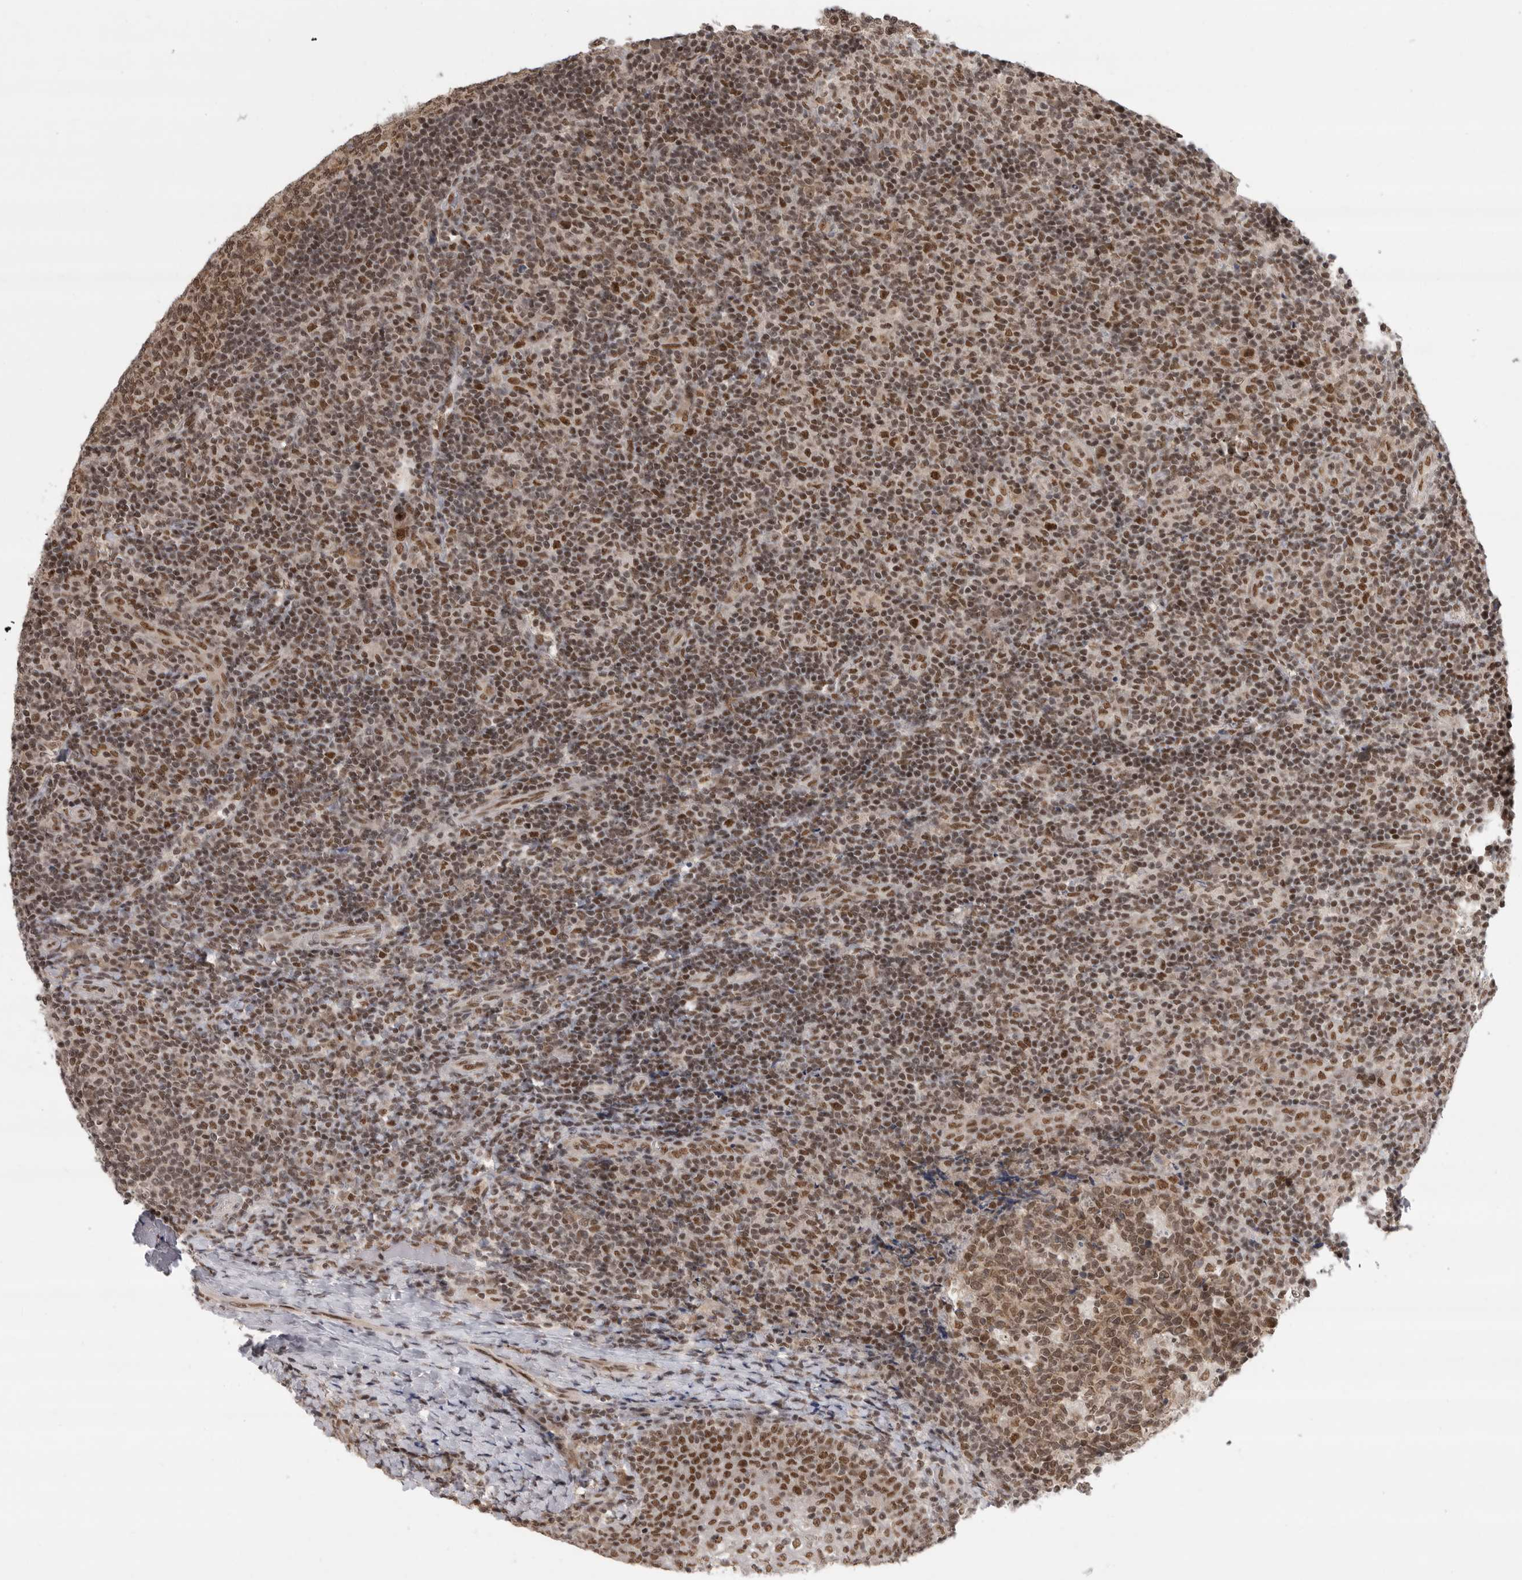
{"staining": {"intensity": "moderate", "quantity": ">75%", "location": "nuclear"}, "tissue": "tonsil", "cell_type": "Germinal center cells", "image_type": "normal", "snomed": [{"axis": "morphology", "description": "Normal tissue, NOS"}, {"axis": "topography", "description": "Tonsil"}], "caption": "Protein staining of normal tonsil shows moderate nuclear expression in approximately >75% of germinal center cells.", "gene": "ZNF830", "patient": {"sex": "female", "age": 19}}